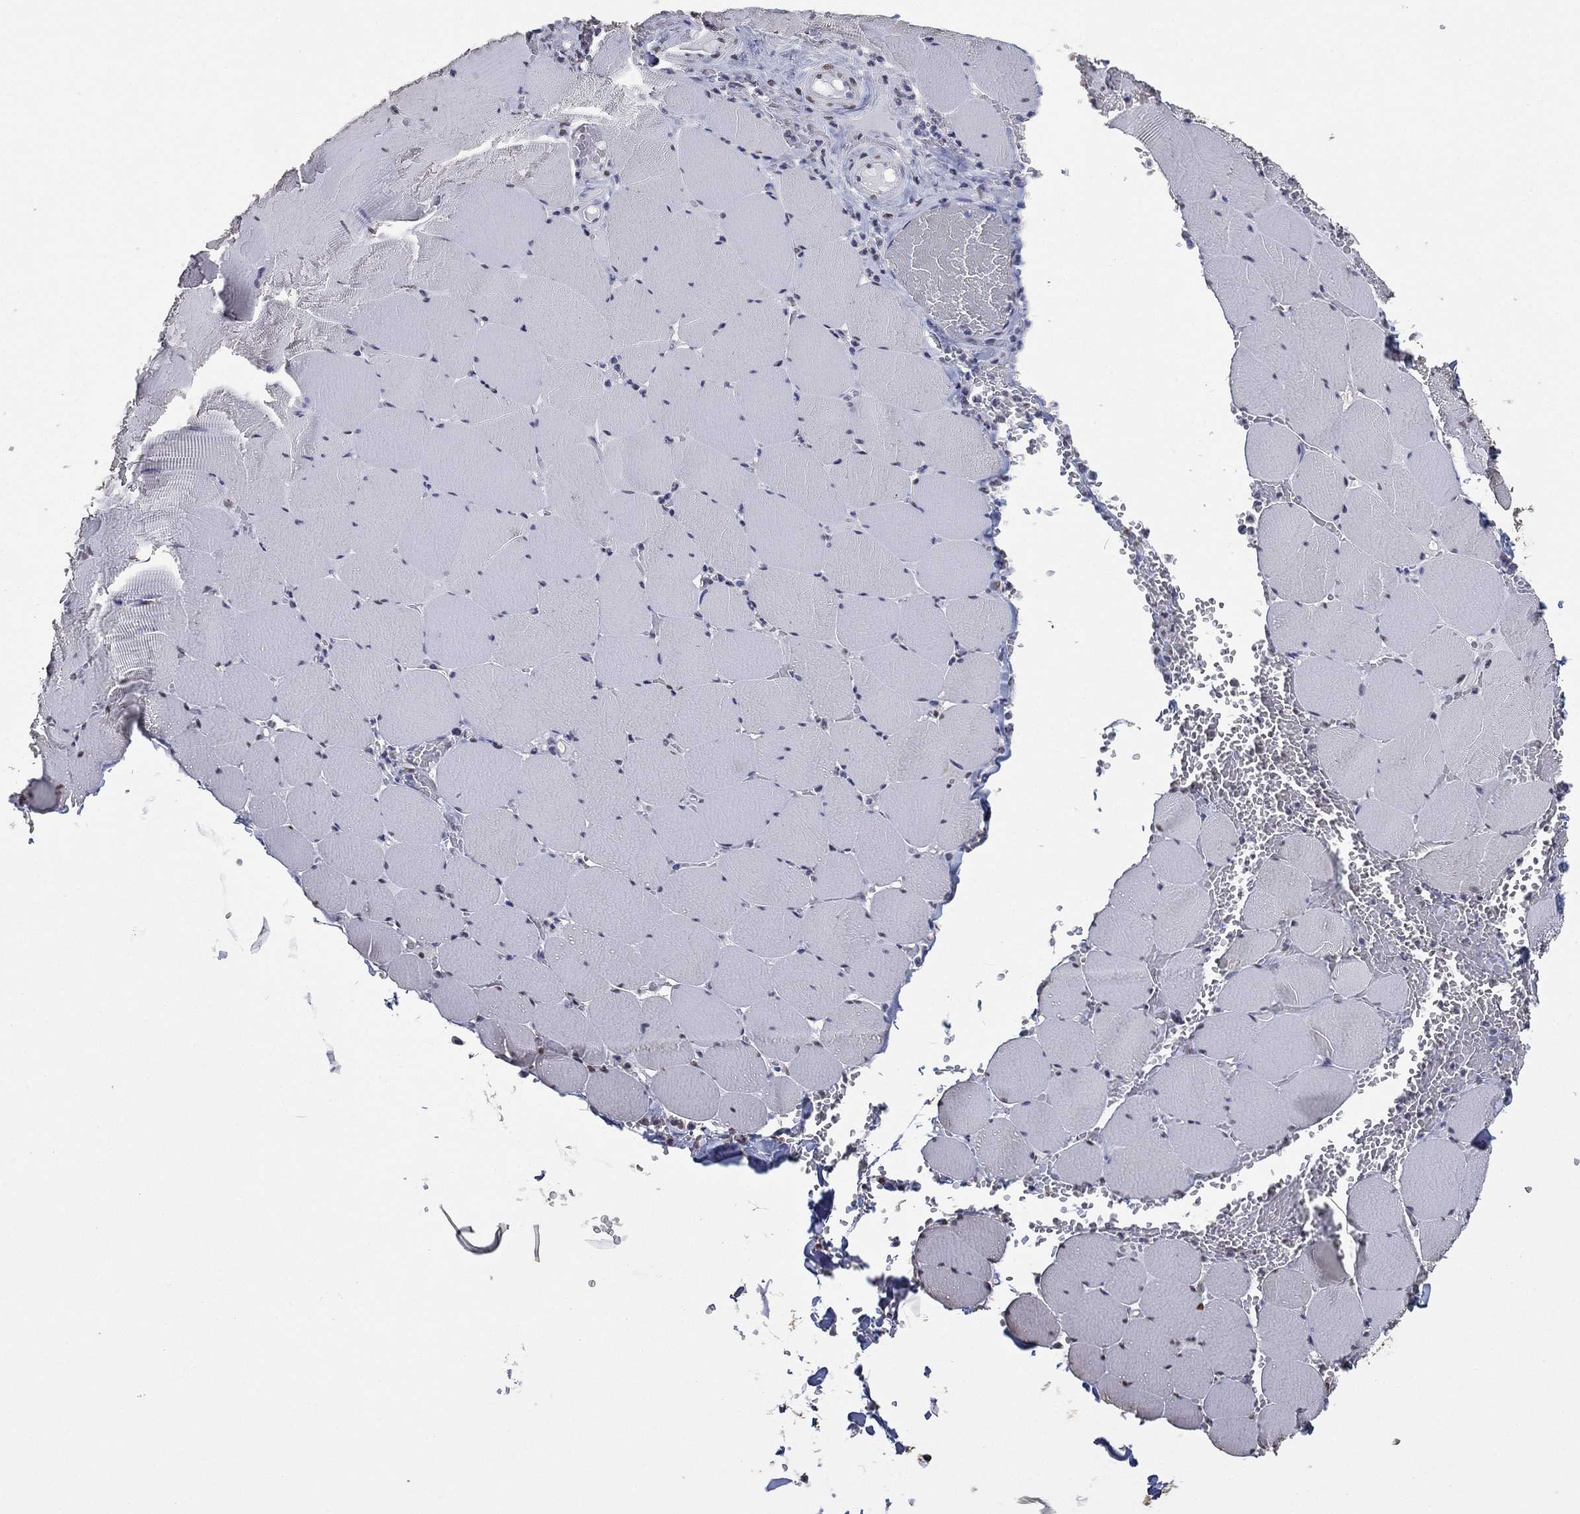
{"staining": {"intensity": "weak", "quantity": "<25%", "location": "nuclear"}, "tissue": "skeletal muscle", "cell_type": "Myocytes", "image_type": "normal", "snomed": [{"axis": "morphology", "description": "Normal tissue, NOS"}, {"axis": "morphology", "description": "Malignant melanoma, Metastatic site"}, {"axis": "topography", "description": "Skeletal muscle"}], "caption": "This is a photomicrograph of IHC staining of normal skeletal muscle, which shows no staining in myocytes.", "gene": "ALDH7A1", "patient": {"sex": "male", "age": 50}}